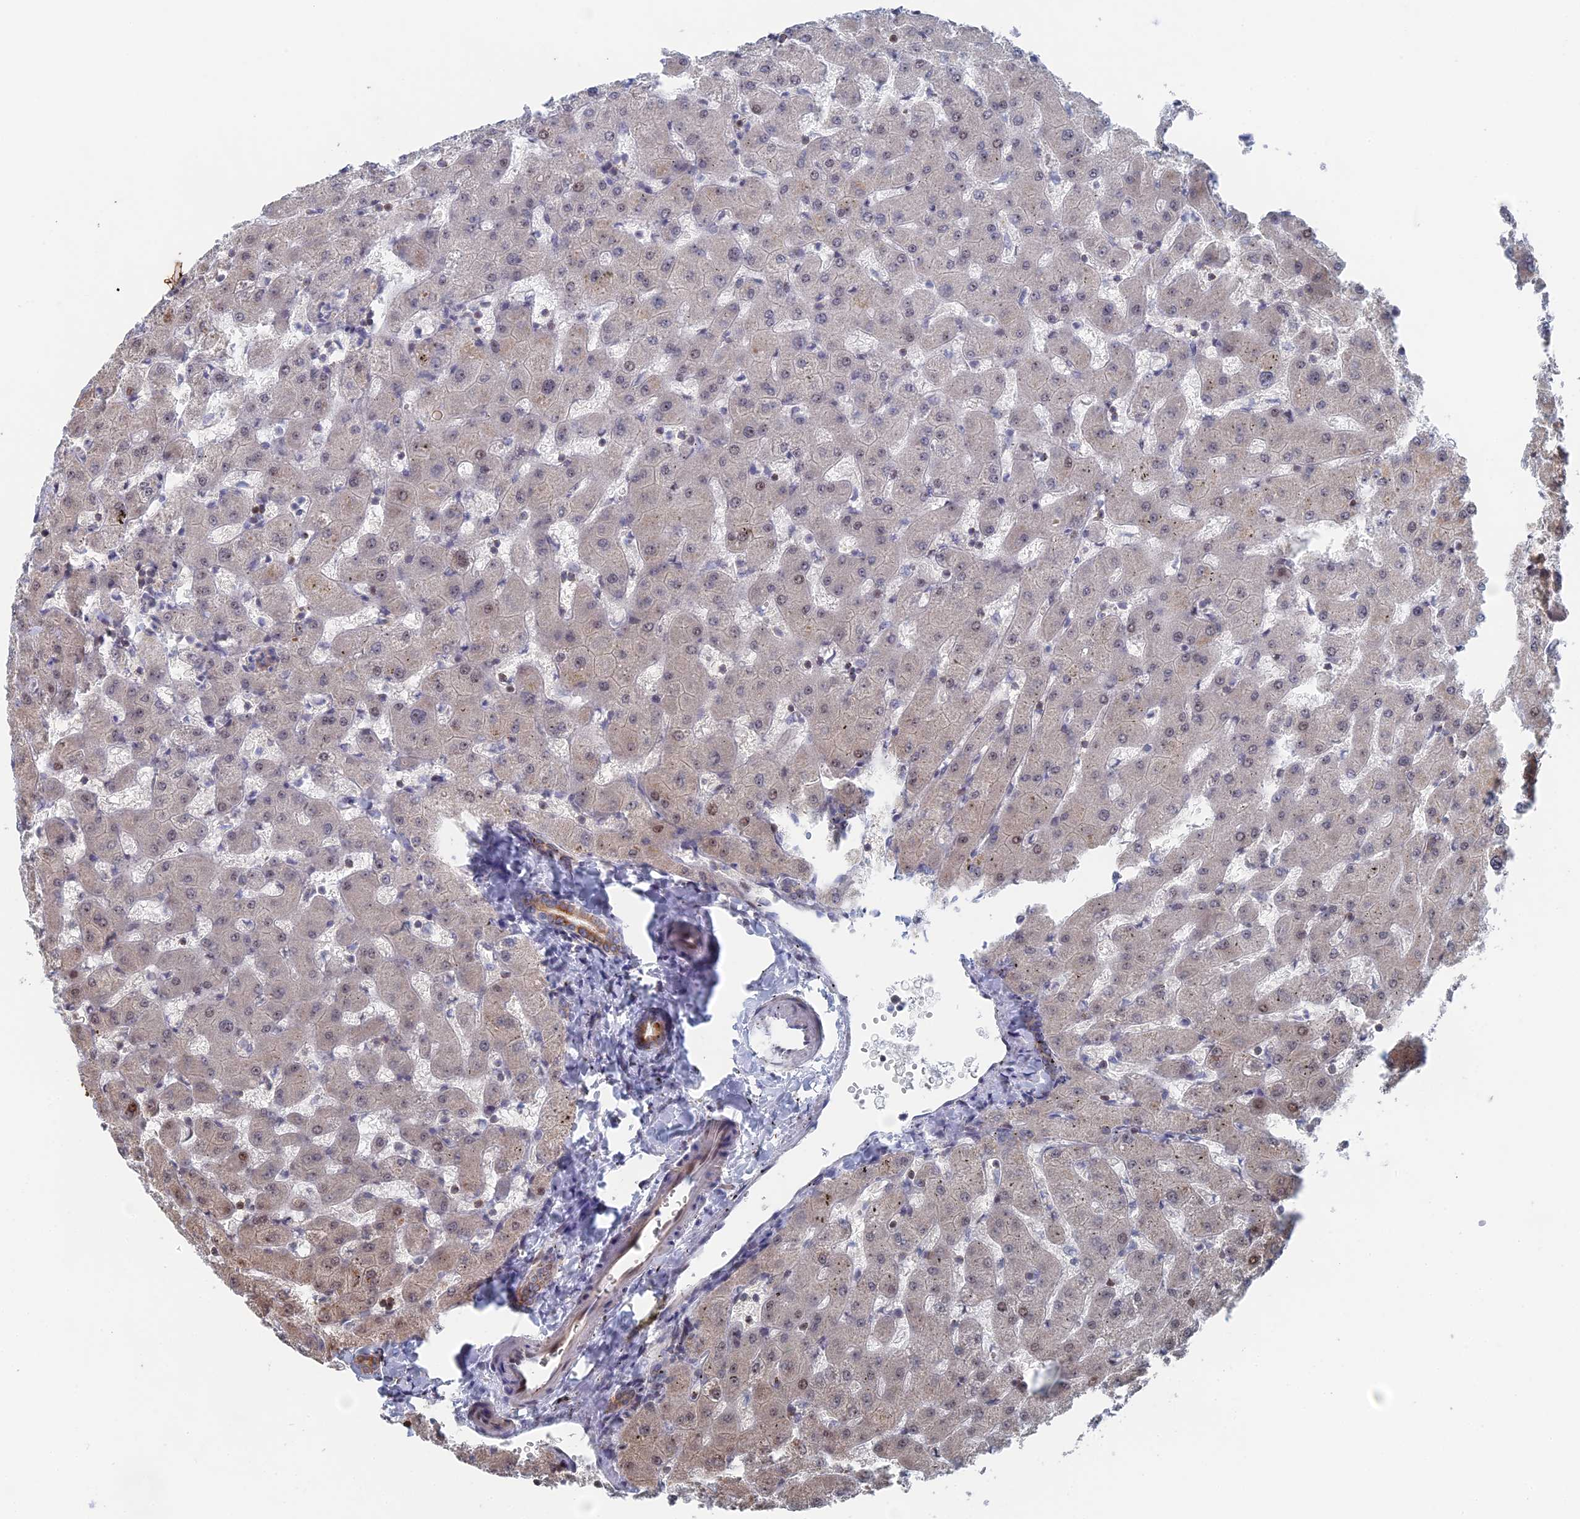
{"staining": {"intensity": "moderate", "quantity": ">75%", "location": "cytoplasmic/membranous"}, "tissue": "liver", "cell_type": "Cholangiocytes", "image_type": "normal", "snomed": [{"axis": "morphology", "description": "Normal tissue, NOS"}, {"axis": "topography", "description": "Liver"}], "caption": "Immunohistochemical staining of unremarkable liver demonstrates >75% levels of moderate cytoplasmic/membranous protein staining in about >75% of cholangiocytes.", "gene": "IL7", "patient": {"sex": "female", "age": 63}}